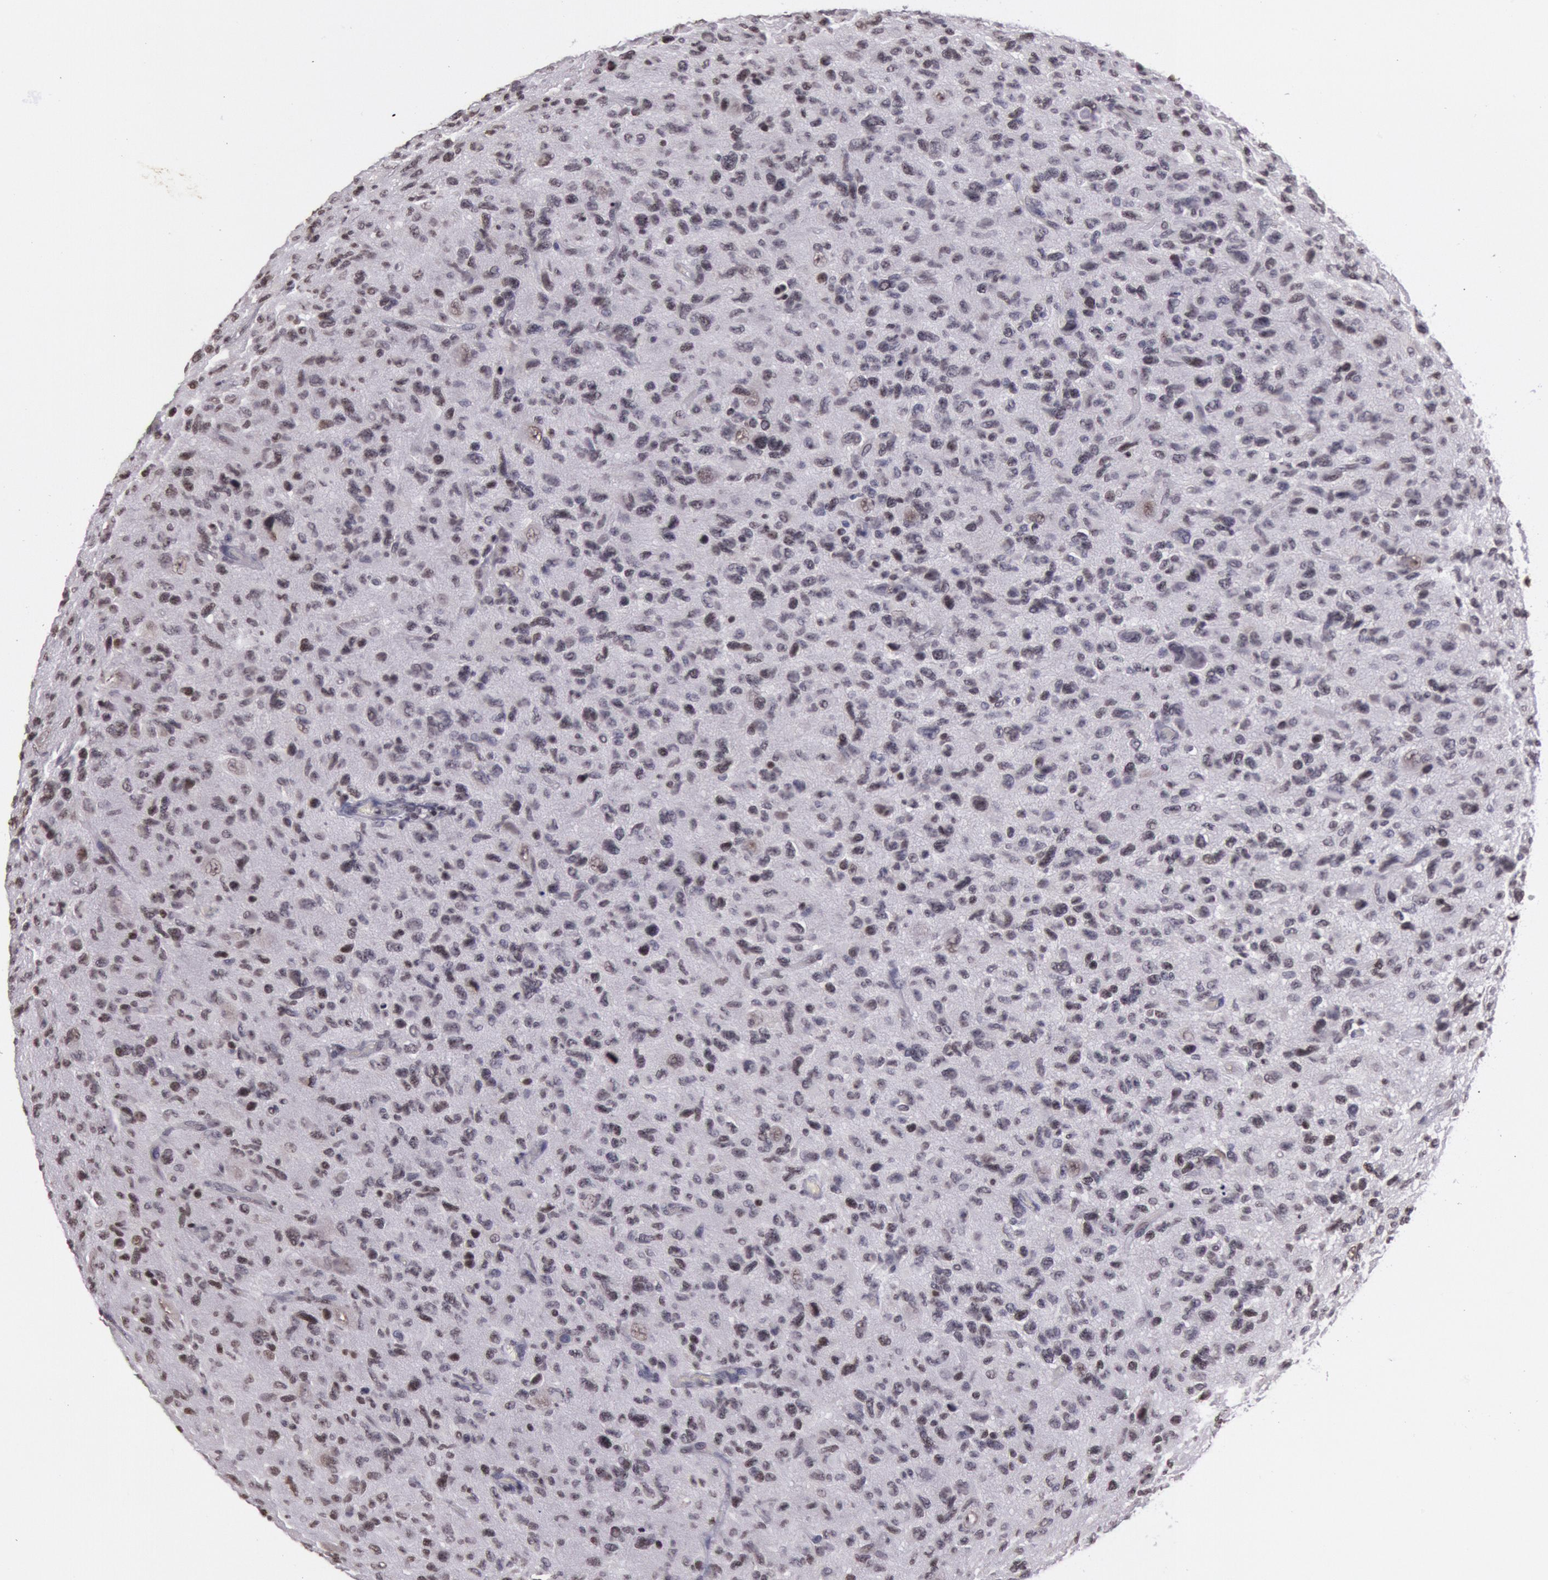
{"staining": {"intensity": "moderate", "quantity": "25%-75%", "location": "nuclear"}, "tissue": "glioma", "cell_type": "Tumor cells", "image_type": "cancer", "snomed": [{"axis": "morphology", "description": "Glioma, malignant, High grade"}, {"axis": "topography", "description": "Brain"}], "caption": "Tumor cells exhibit medium levels of moderate nuclear staining in about 25%-75% of cells in human glioma.", "gene": "NKAP", "patient": {"sex": "female", "age": 60}}